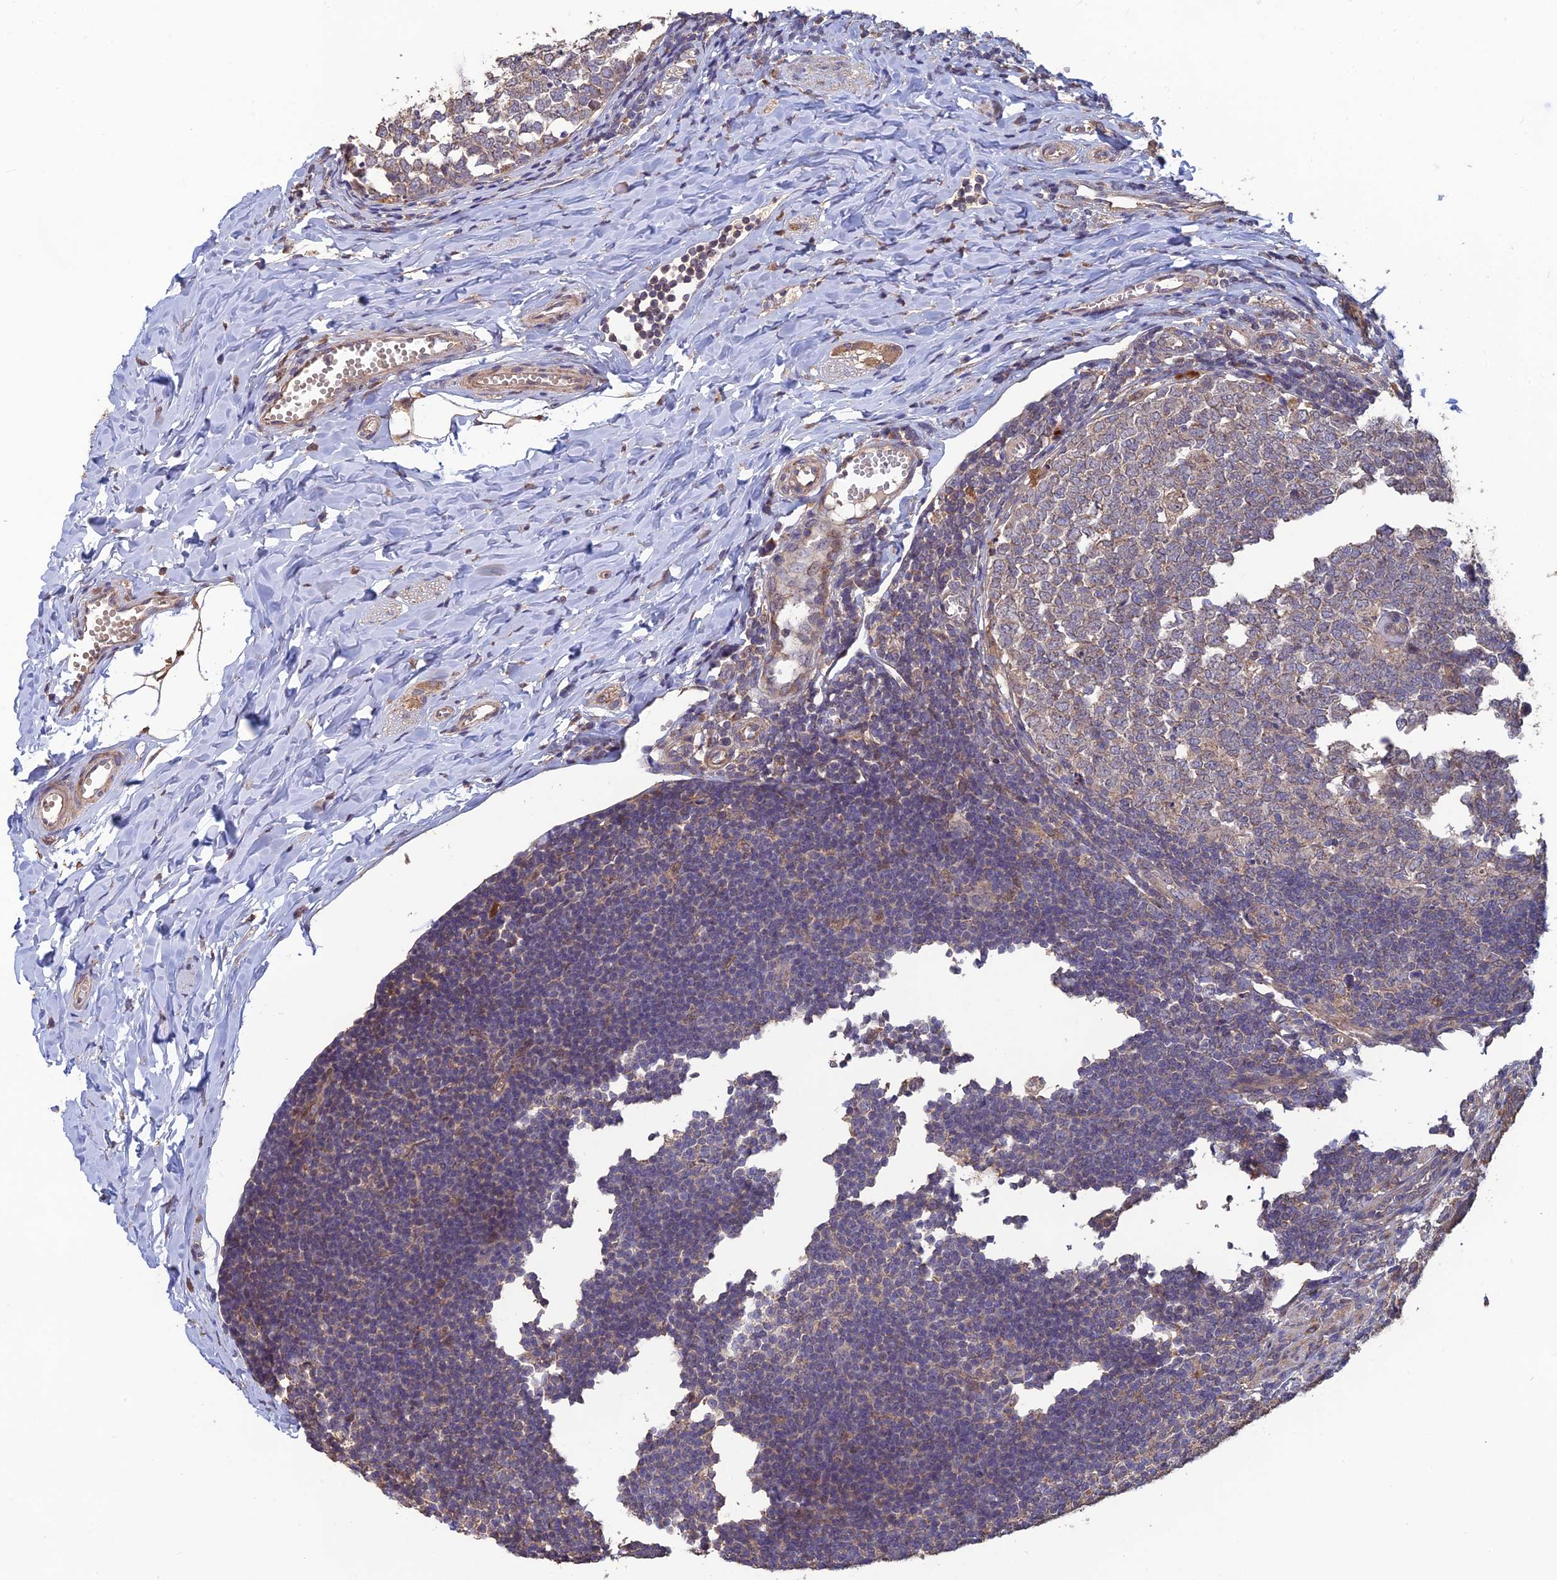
{"staining": {"intensity": "moderate", "quantity": ">75%", "location": "cytoplasmic/membranous"}, "tissue": "appendix", "cell_type": "Glandular cells", "image_type": "normal", "snomed": [{"axis": "morphology", "description": "Normal tissue, NOS"}, {"axis": "topography", "description": "Appendix"}], "caption": "There is medium levels of moderate cytoplasmic/membranous expression in glandular cells of normal appendix, as demonstrated by immunohistochemical staining (brown color).", "gene": "SHISA5", "patient": {"sex": "male", "age": 14}}